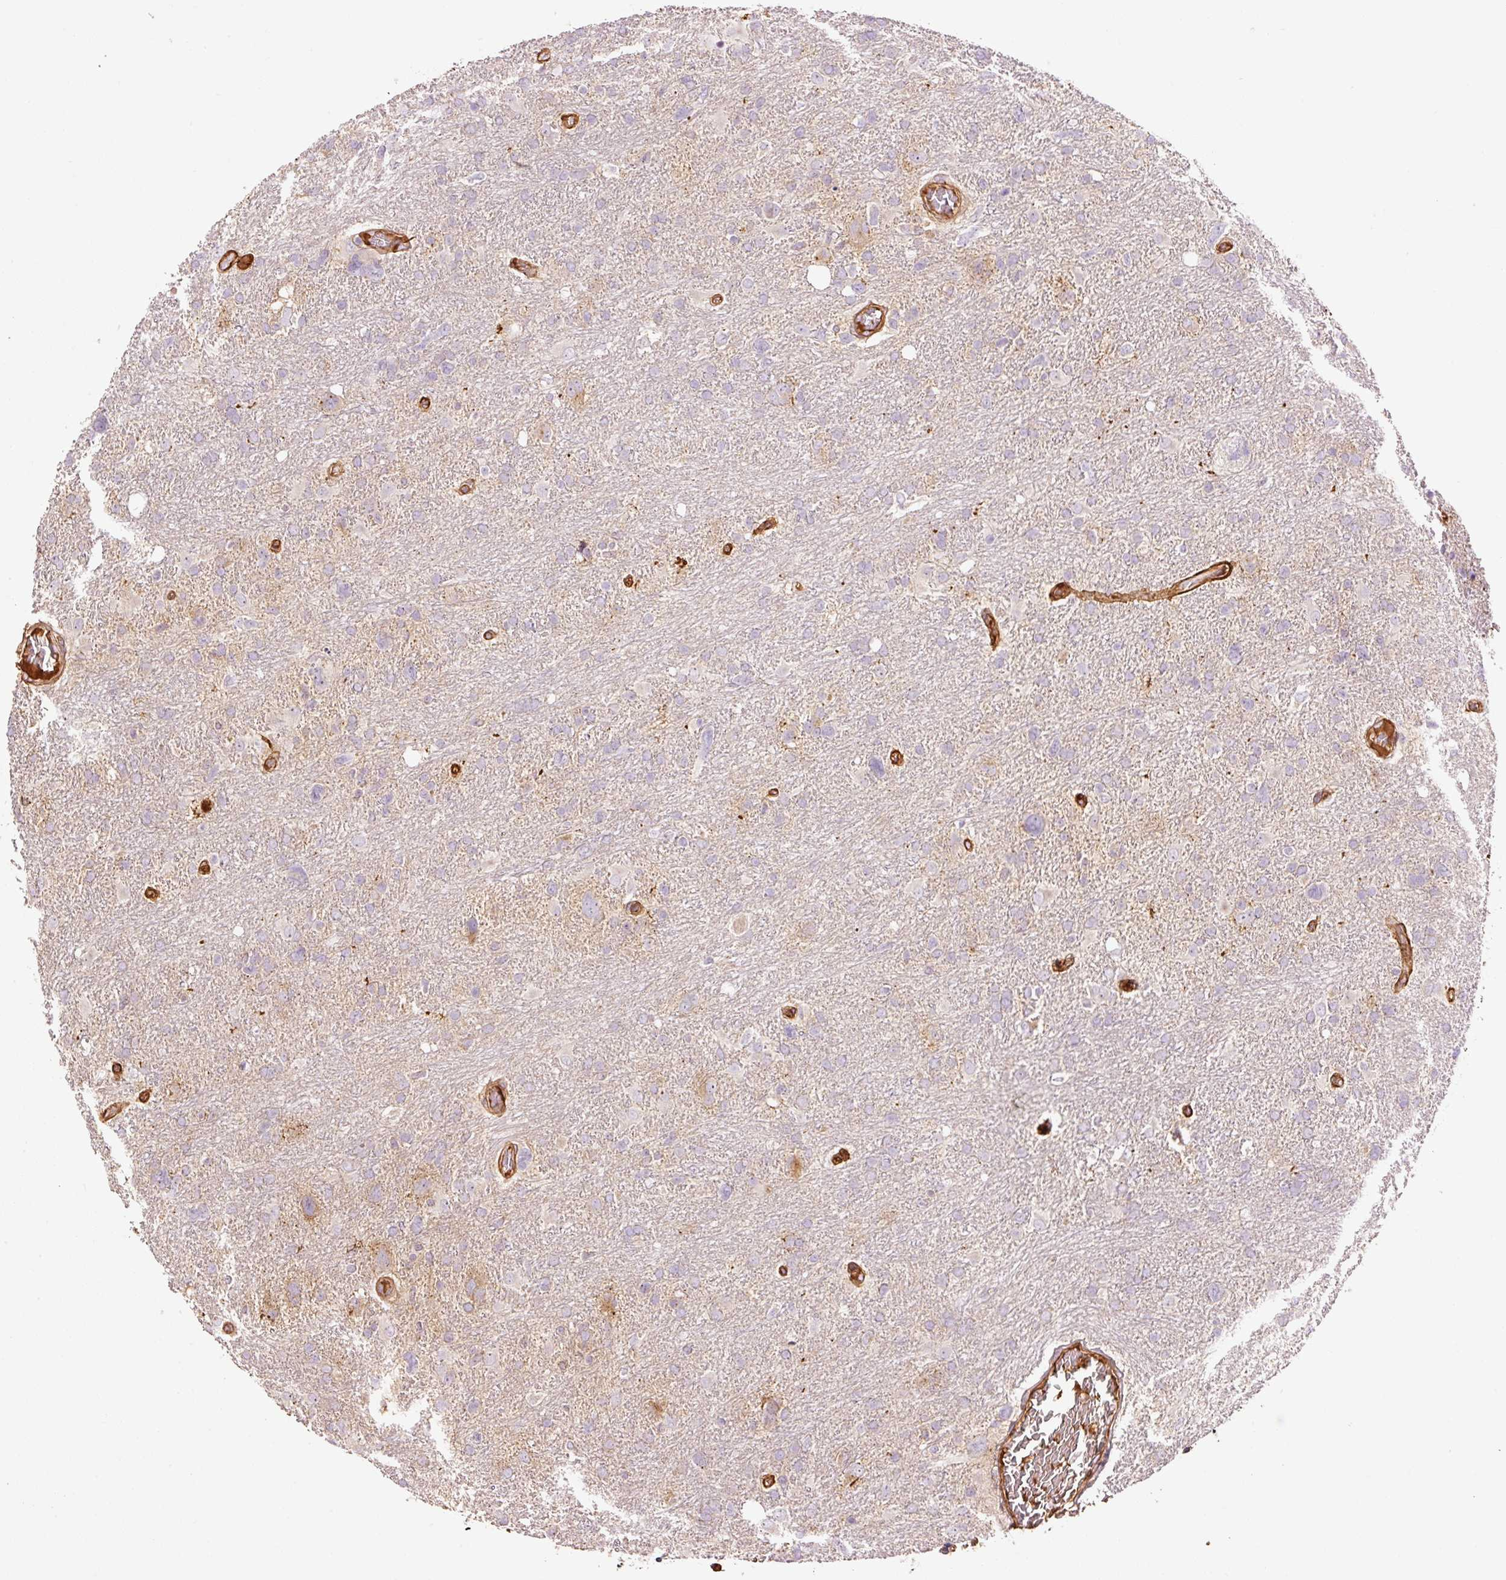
{"staining": {"intensity": "negative", "quantity": "none", "location": "none"}, "tissue": "glioma", "cell_type": "Tumor cells", "image_type": "cancer", "snomed": [{"axis": "morphology", "description": "Glioma, malignant, High grade"}, {"axis": "topography", "description": "Brain"}], "caption": "An image of malignant glioma (high-grade) stained for a protein exhibits no brown staining in tumor cells.", "gene": "NID2", "patient": {"sex": "male", "age": 61}}